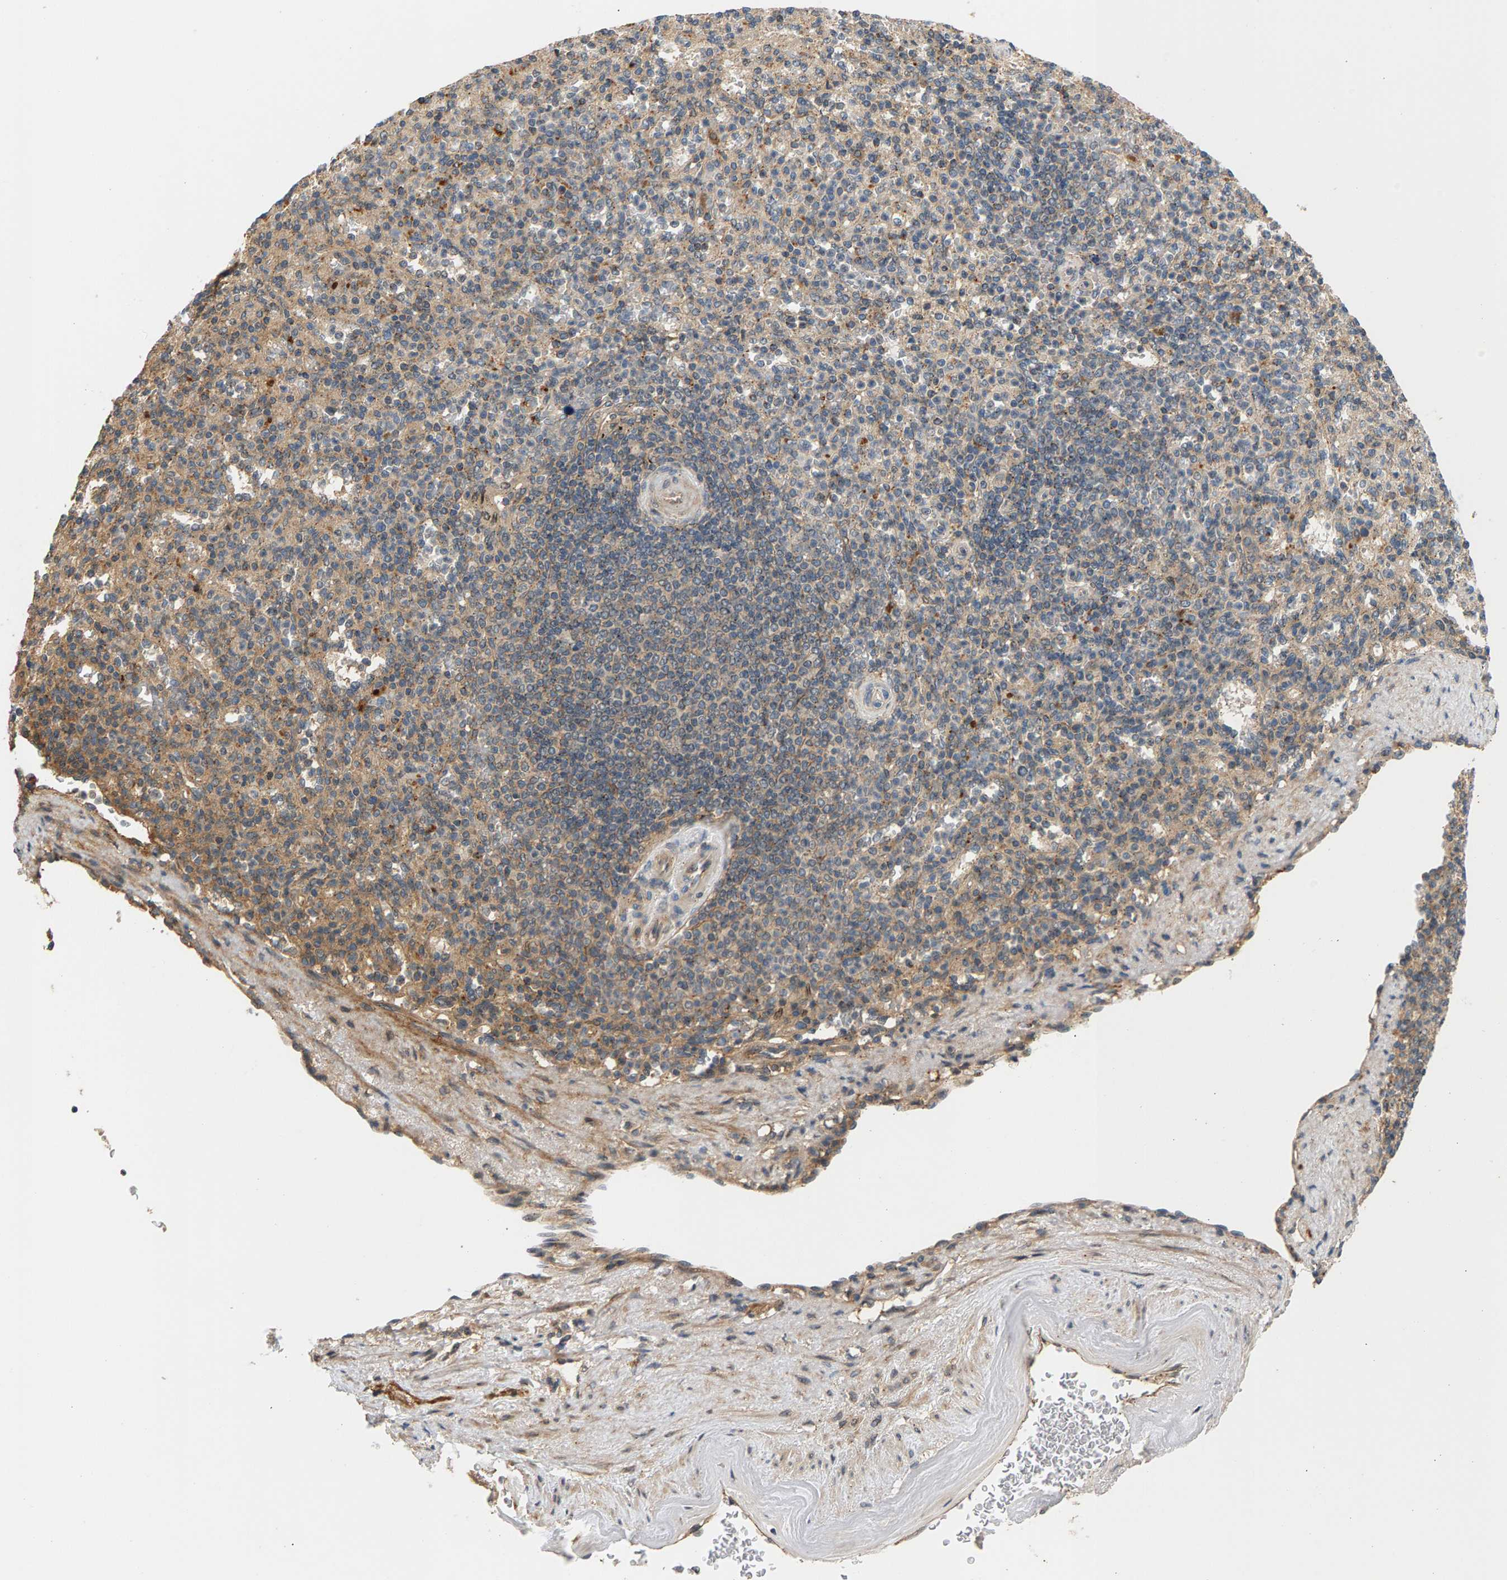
{"staining": {"intensity": "weak", "quantity": "25%-75%", "location": "cytoplasmic/membranous"}, "tissue": "spleen", "cell_type": "Cells in red pulp", "image_type": "normal", "snomed": [{"axis": "morphology", "description": "Normal tissue, NOS"}, {"axis": "topography", "description": "Spleen"}], "caption": "DAB (3,3'-diaminobenzidine) immunohistochemical staining of benign human spleen demonstrates weak cytoplasmic/membranous protein staining in about 25%-75% of cells in red pulp.", "gene": "MAP2K5", "patient": {"sex": "female", "age": 74}}